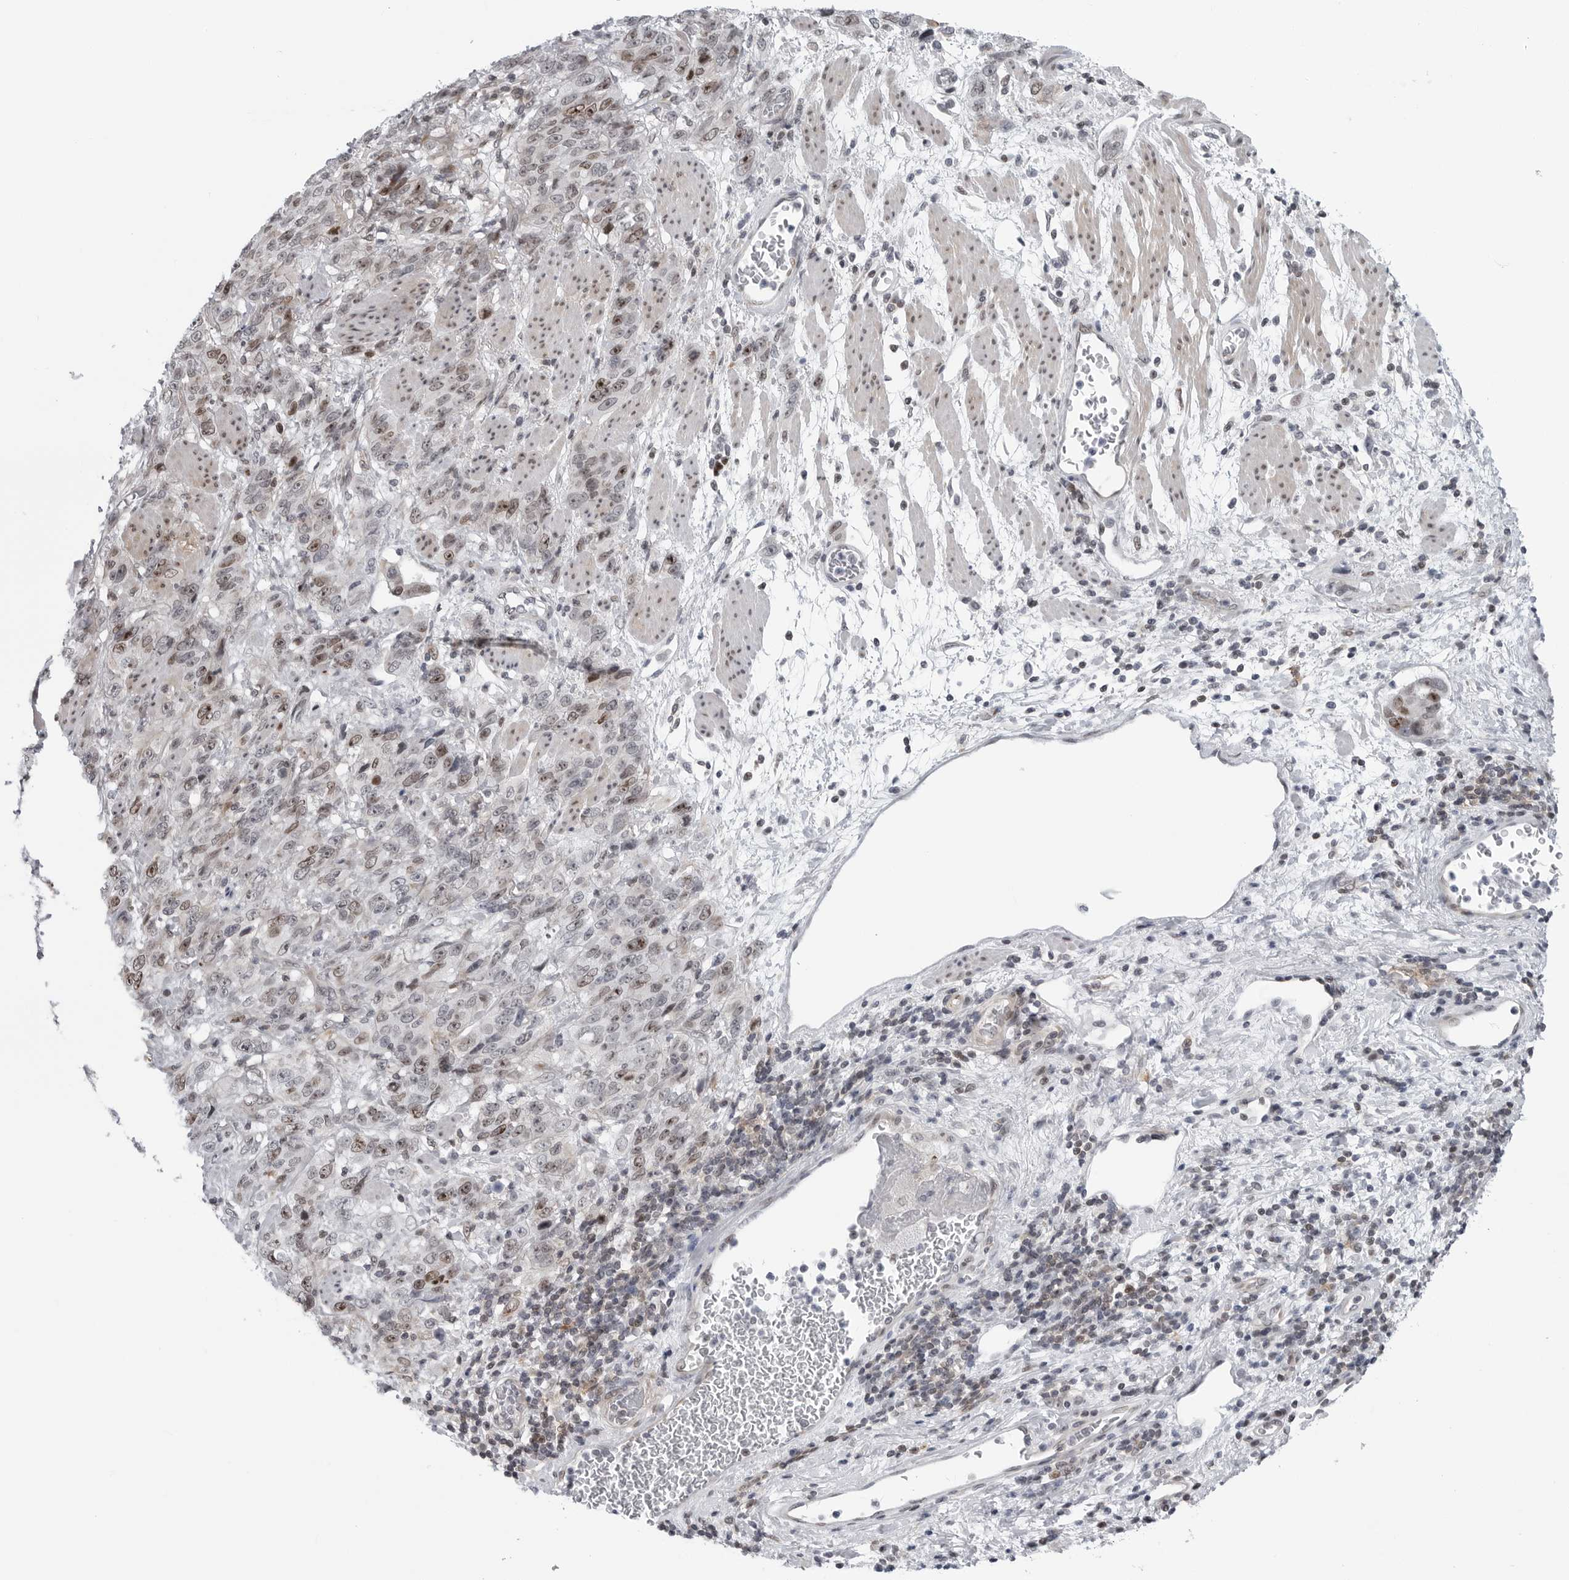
{"staining": {"intensity": "moderate", "quantity": ">75%", "location": "nuclear"}, "tissue": "stomach cancer", "cell_type": "Tumor cells", "image_type": "cancer", "snomed": [{"axis": "morphology", "description": "Adenocarcinoma, NOS"}, {"axis": "topography", "description": "Stomach"}], "caption": "Approximately >75% of tumor cells in human stomach cancer (adenocarcinoma) display moderate nuclear protein positivity as visualized by brown immunohistochemical staining.", "gene": "FAM135B", "patient": {"sex": "male", "age": 48}}